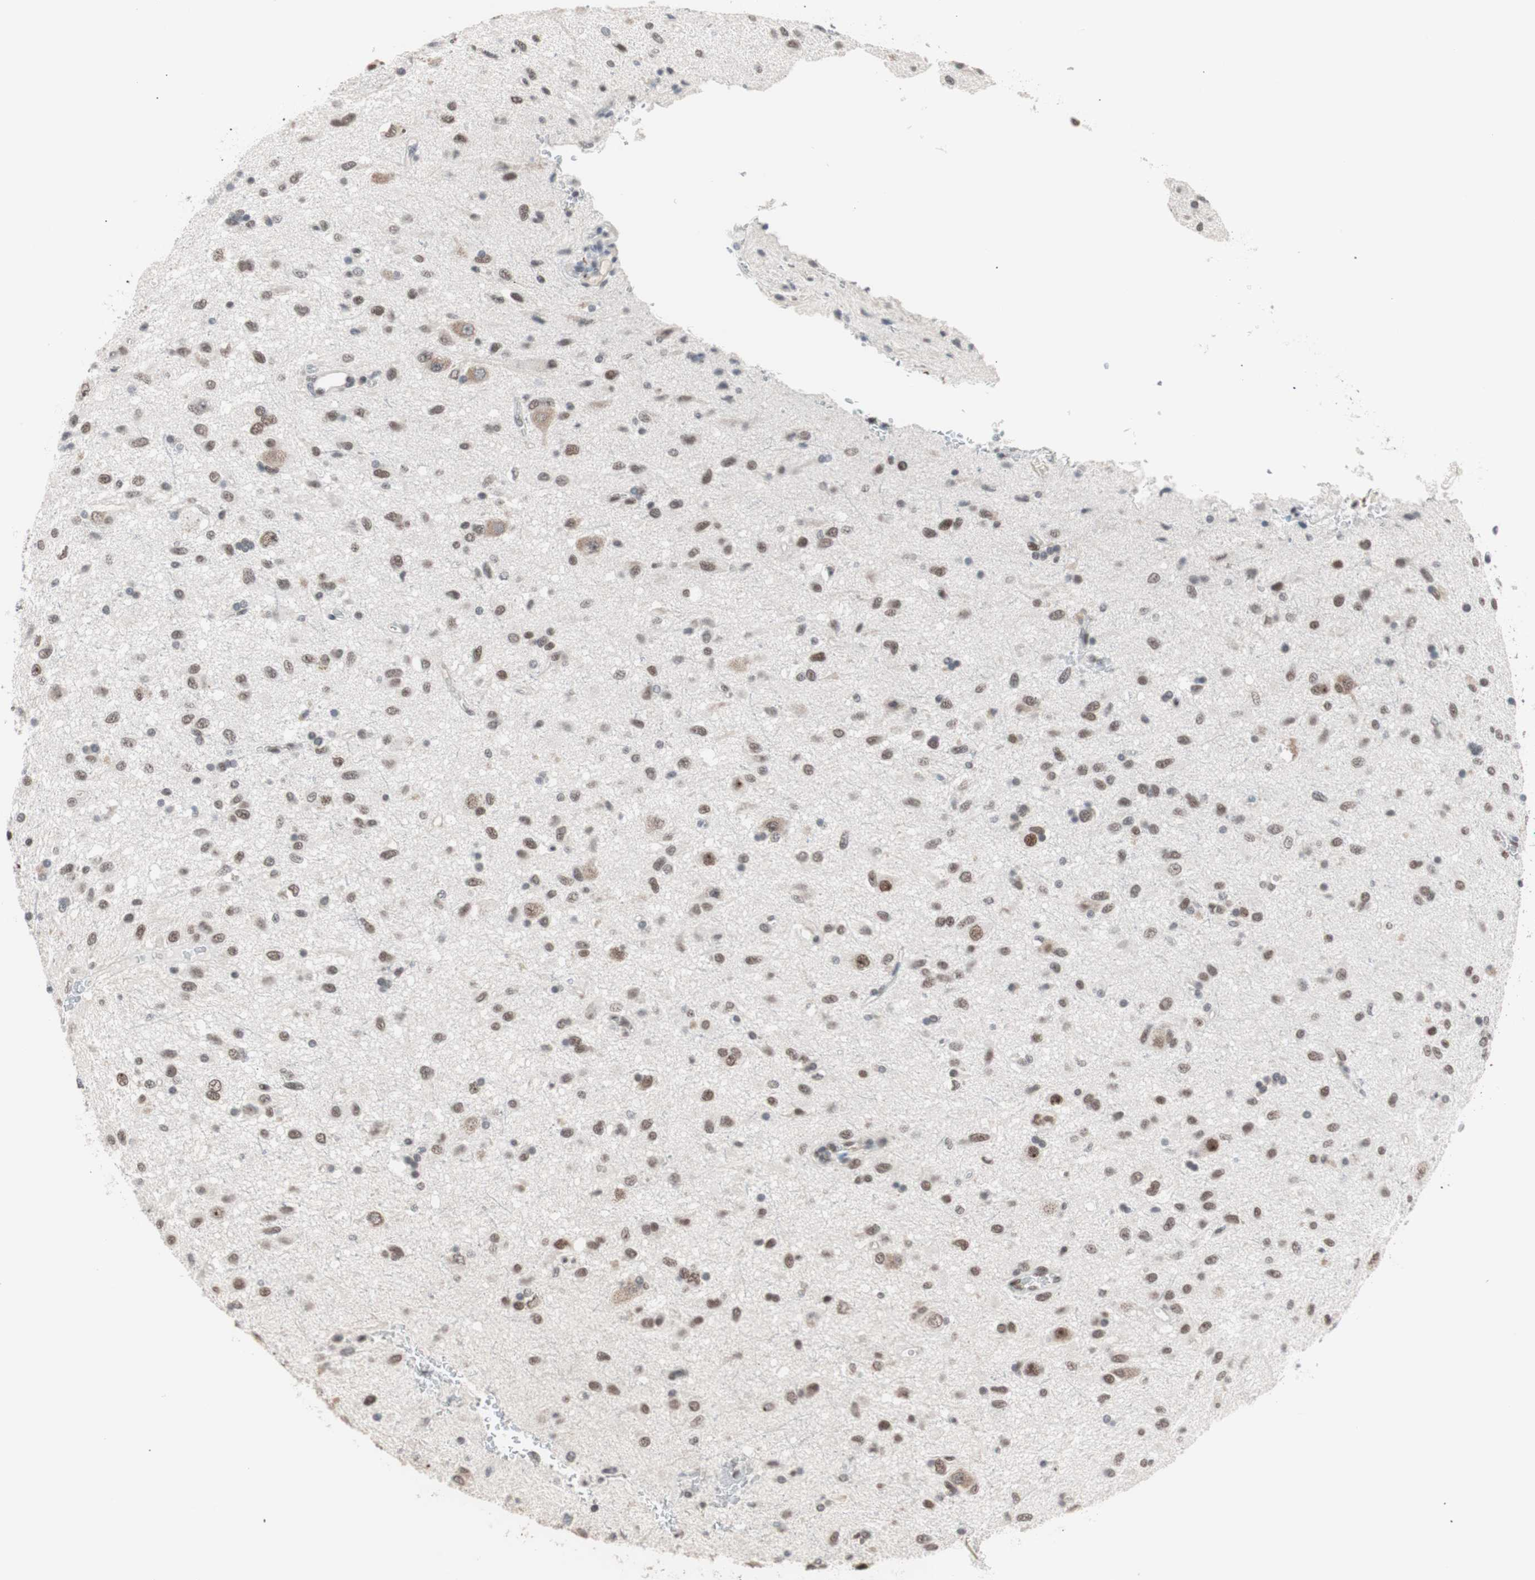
{"staining": {"intensity": "moderate", "quantity": "25%-75%", "location": "nuclear"}, "tissue": "glioma", "cell_type": "Tumor cells", "image_type": "cancer", "snomed": [{"axis": "morphology", "description": "Glioma, malignant, Low grade"}, {"axis": "topography", "description": "Brain"}], "caption": "A brown stain shows moderate nuclear expression of a protein in malignant glioma (low-grade) tumor cells. The protein is shown in brown color, while the nuclei are stained blue.", "gene": "LIG3", "patient": {"sex": "male", "age": 77}}